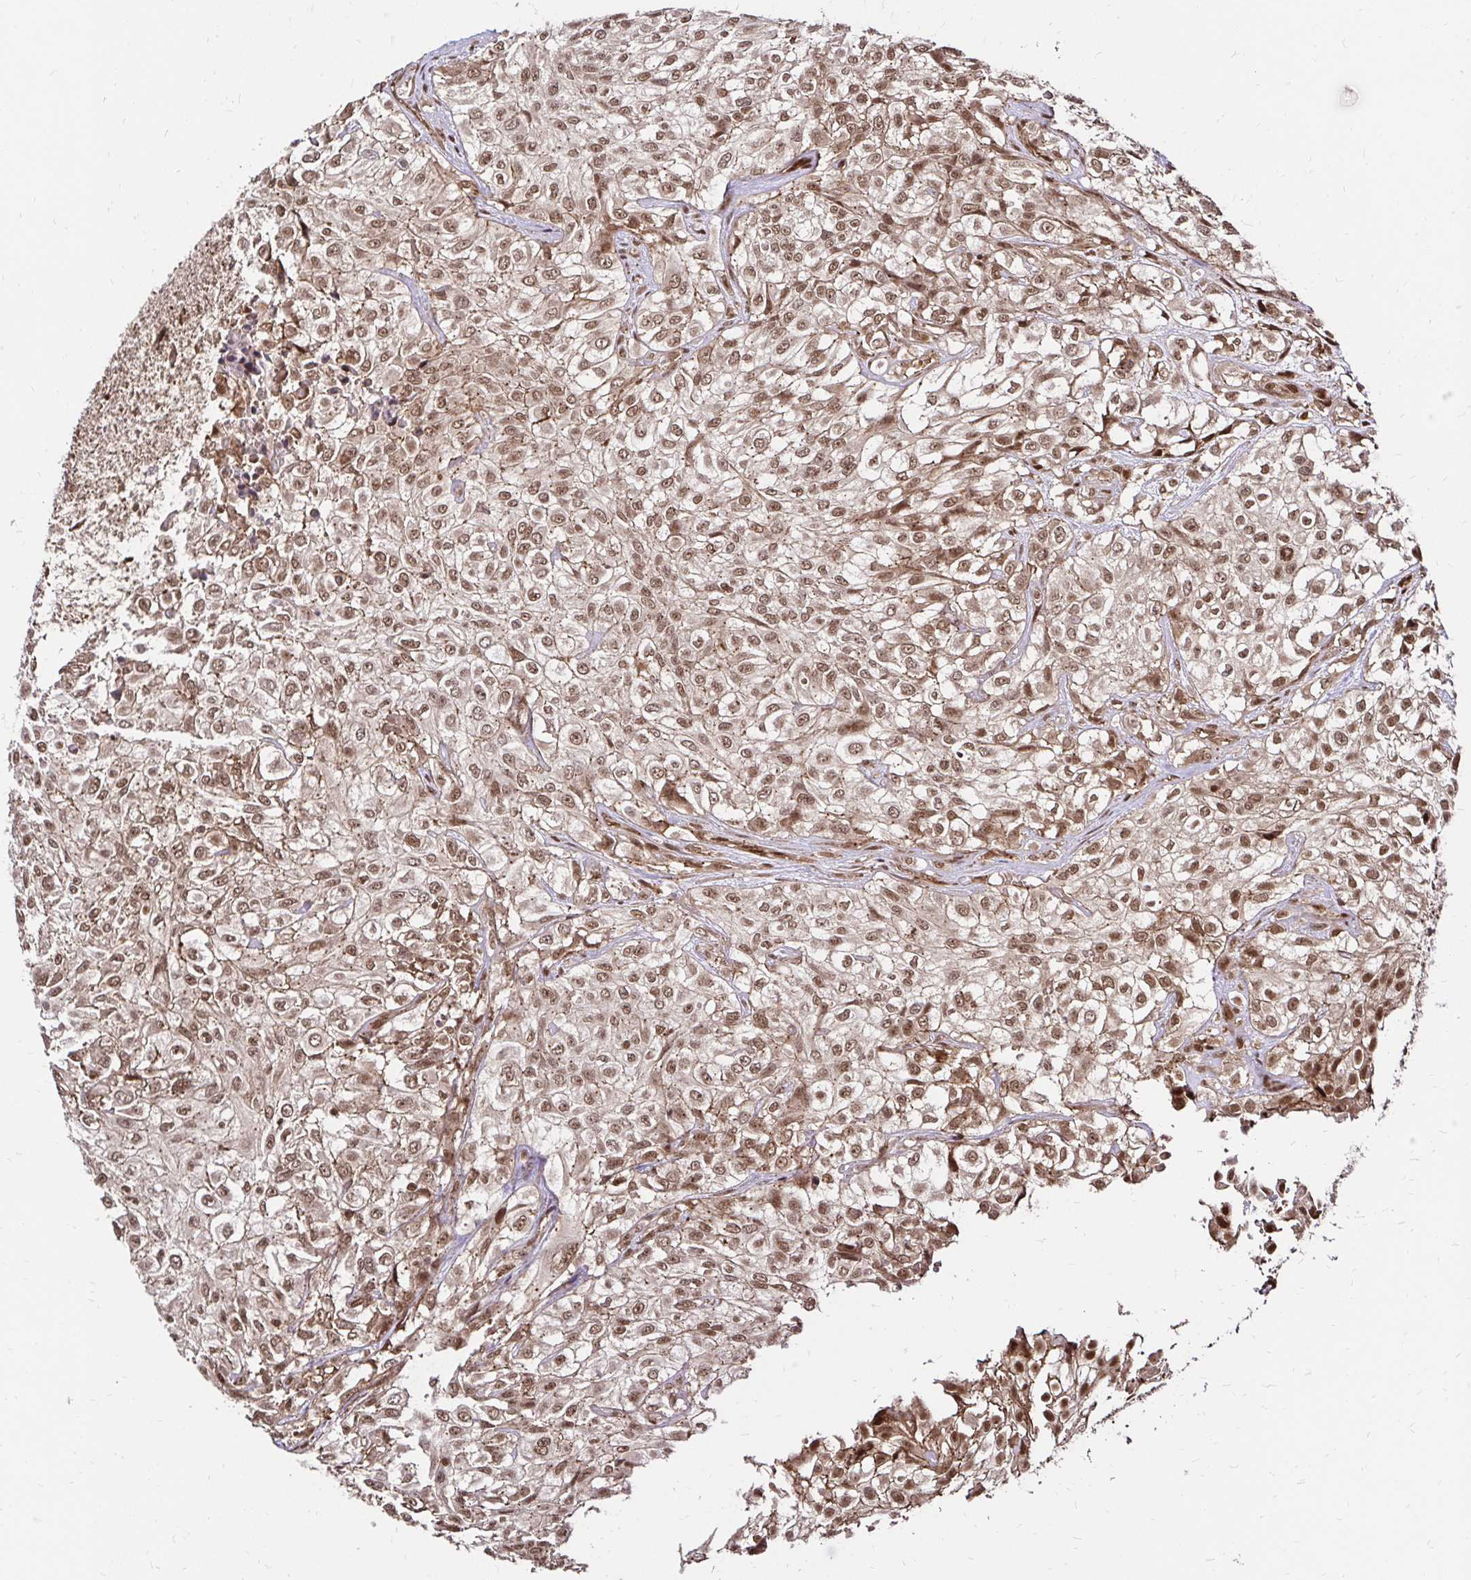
{"staining": {"intensity": "moderate", "quantity": ">75%", "location": "cytoplasmic/membranous,nuclear"}, "tissue": "urothelial cancer", "cell_type": "Tumor cells", "image_type": "cancer", "snomed": [{"axis": "morphology", "description": "Urothelial carcinoma, High grade"}, {"axis": "topography", "description": "Urinary bladder"}], "caption": "Human urothelial carcinoma (high-grade) stained with a protein marker exhibits moderate staining in tumor cells.", "gene": "GLYR1", "patient": {"sex": "male", "age": 56}}